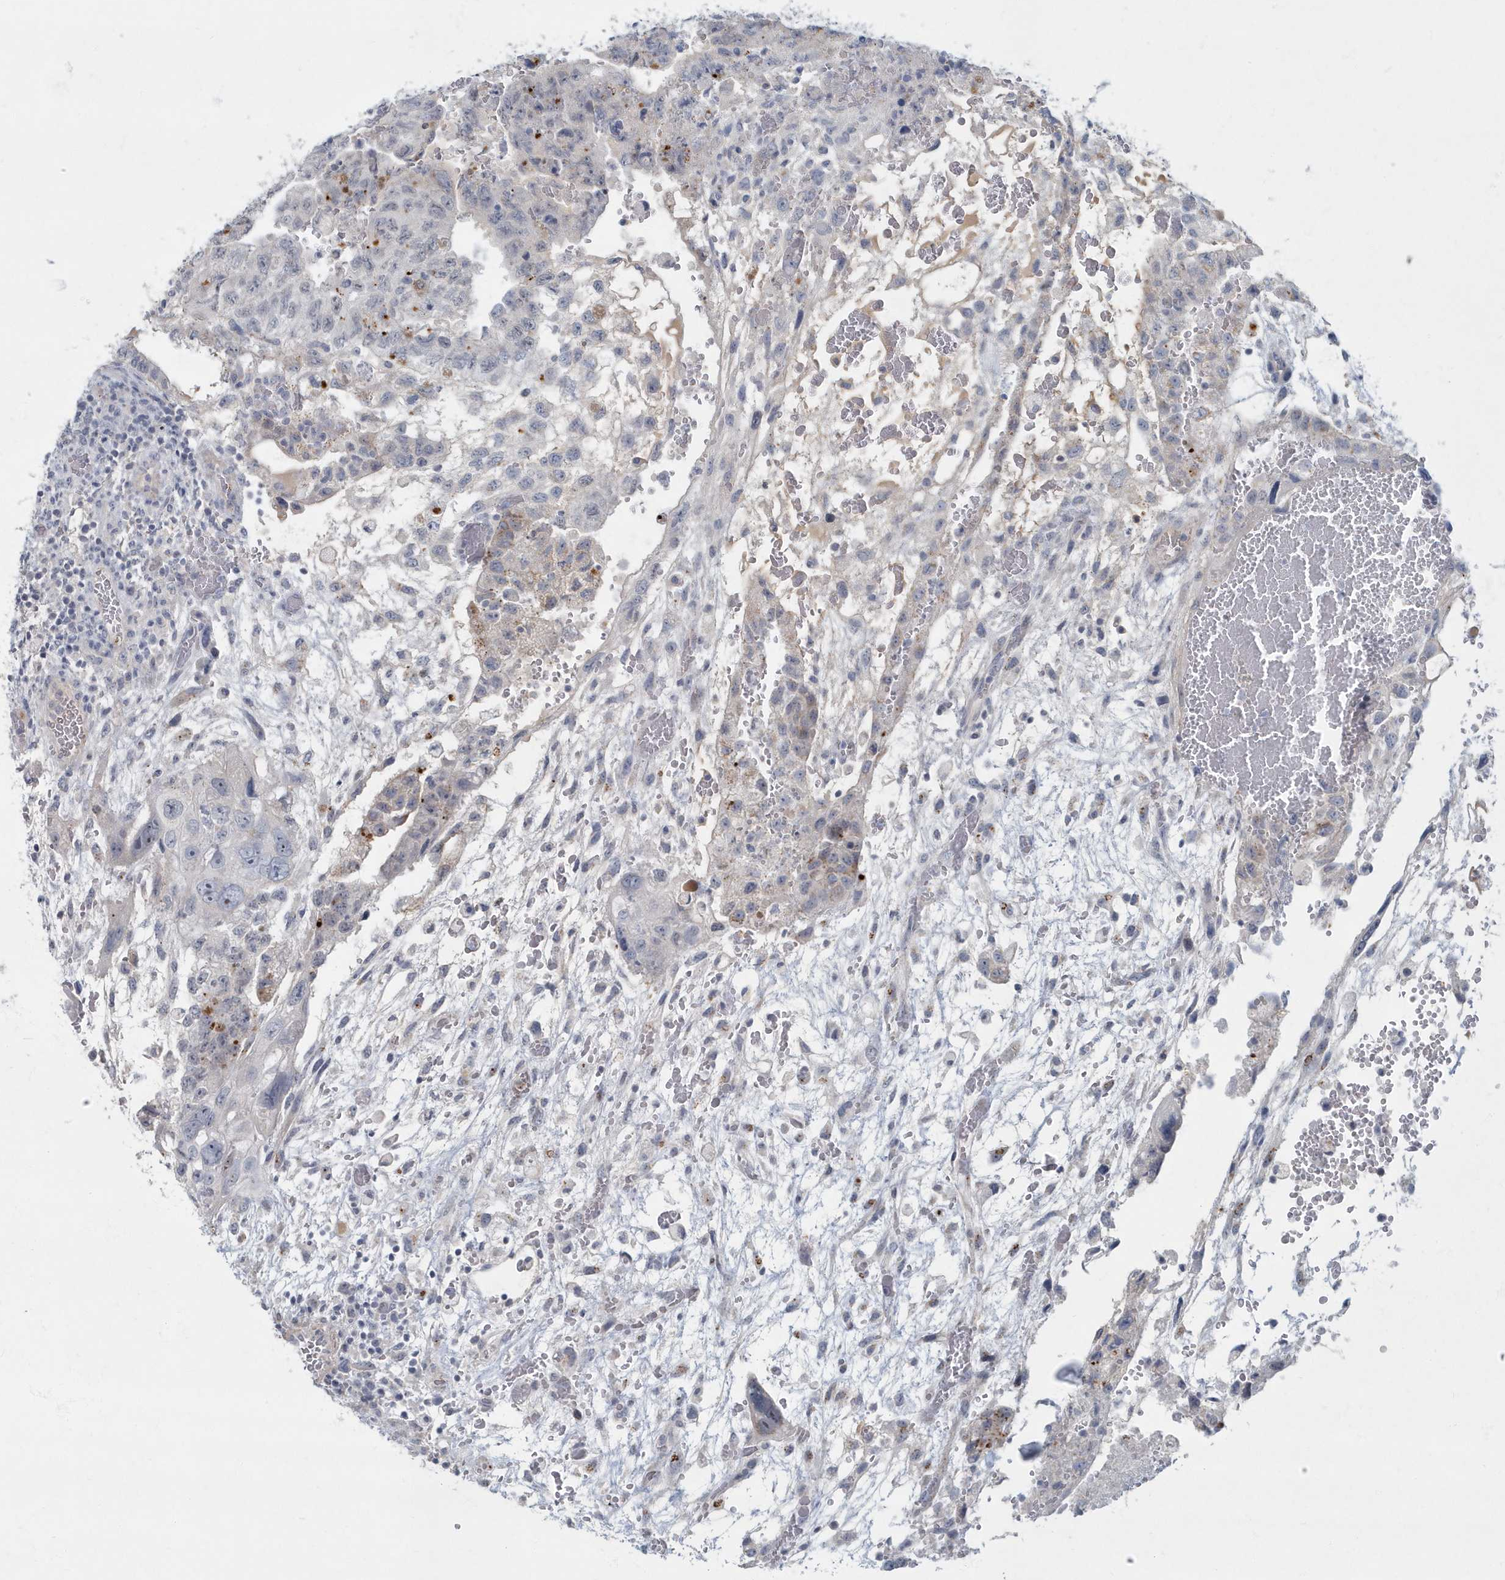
{"staining": {"intensity": "moderate", "quantity": "<25%", "location": "cytoplasmic/membranous"}, "tissue": "testis cancer", "cell_type": "Tumor cells", "image_type": "cancer", "snomed": [{"axis": "morphology", "description": "Carcinoma, Embryonal, NOS"}, {"axis": "topography", "description": "Testis"}], "caption": "The histopathology image shows staining of testis cancer (embryonal carcinoma), revealing moderate cytoplasmic/membranous protein positivity (brown color) within tumor cells.", "gene": "MYOT", "patient": {"sex": "male", "age": 36}}